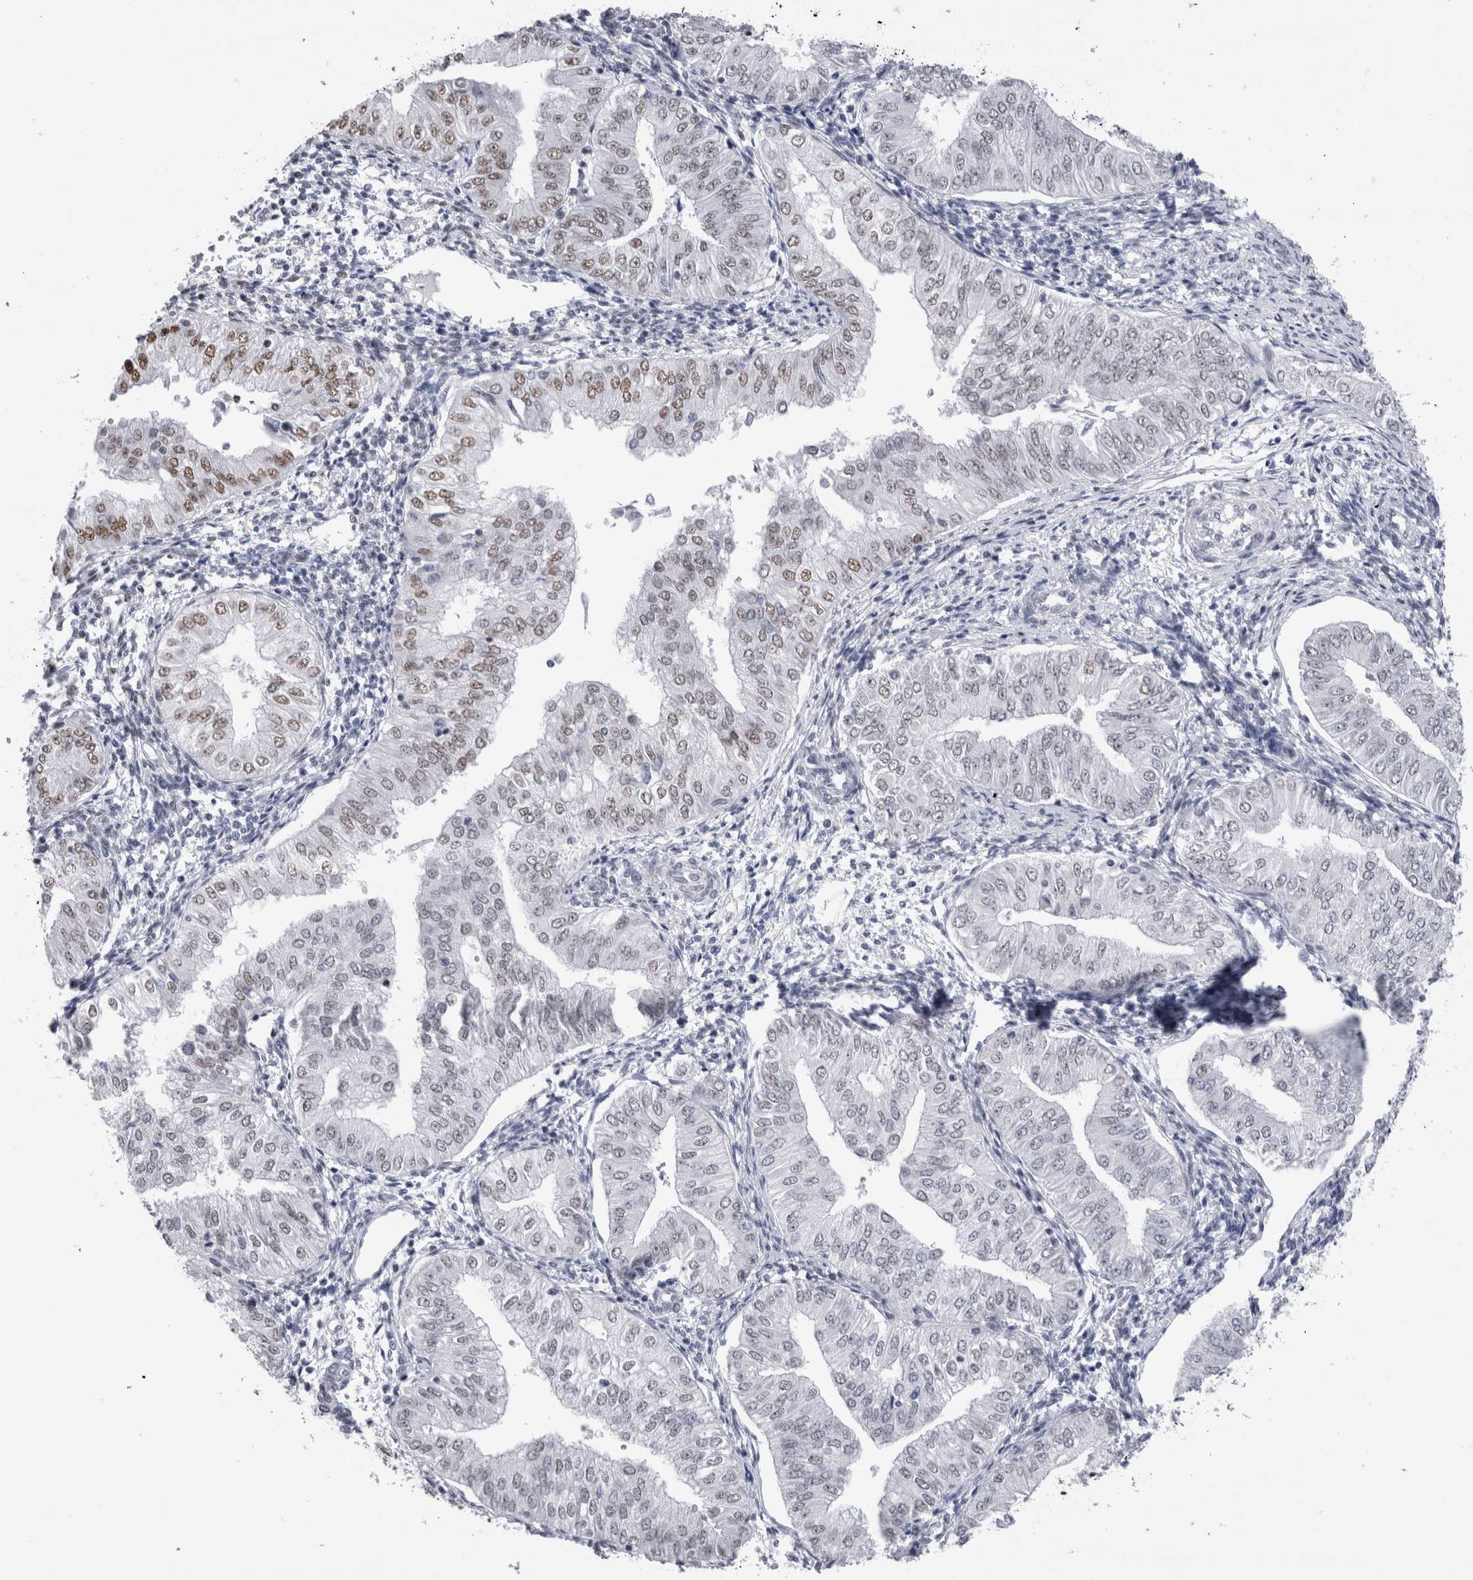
{"staining": {"intensity": "weak", "quantity": "25%-75%", "location": "nuclear"}, "tissue": "endometrial cancer", "cell_type": "Tumor cells", "image_type": "cancer", "snomed": [{"axis": "morphology", "description": "Normal tissue, NOS"}, {"axis": "morphology", "description": "Adenocarcinoma, NOS"}, {"axis": "topography", "description": "Endometrium"}], "caption": "The micrograph exhibits staining of endometrial cancer (adenocarcinoma), revealing weak nuclear protein positivity (brown color) within tumor cells.", "gene": "RBM6", "patient": {"sex": "female", "age": 53}}